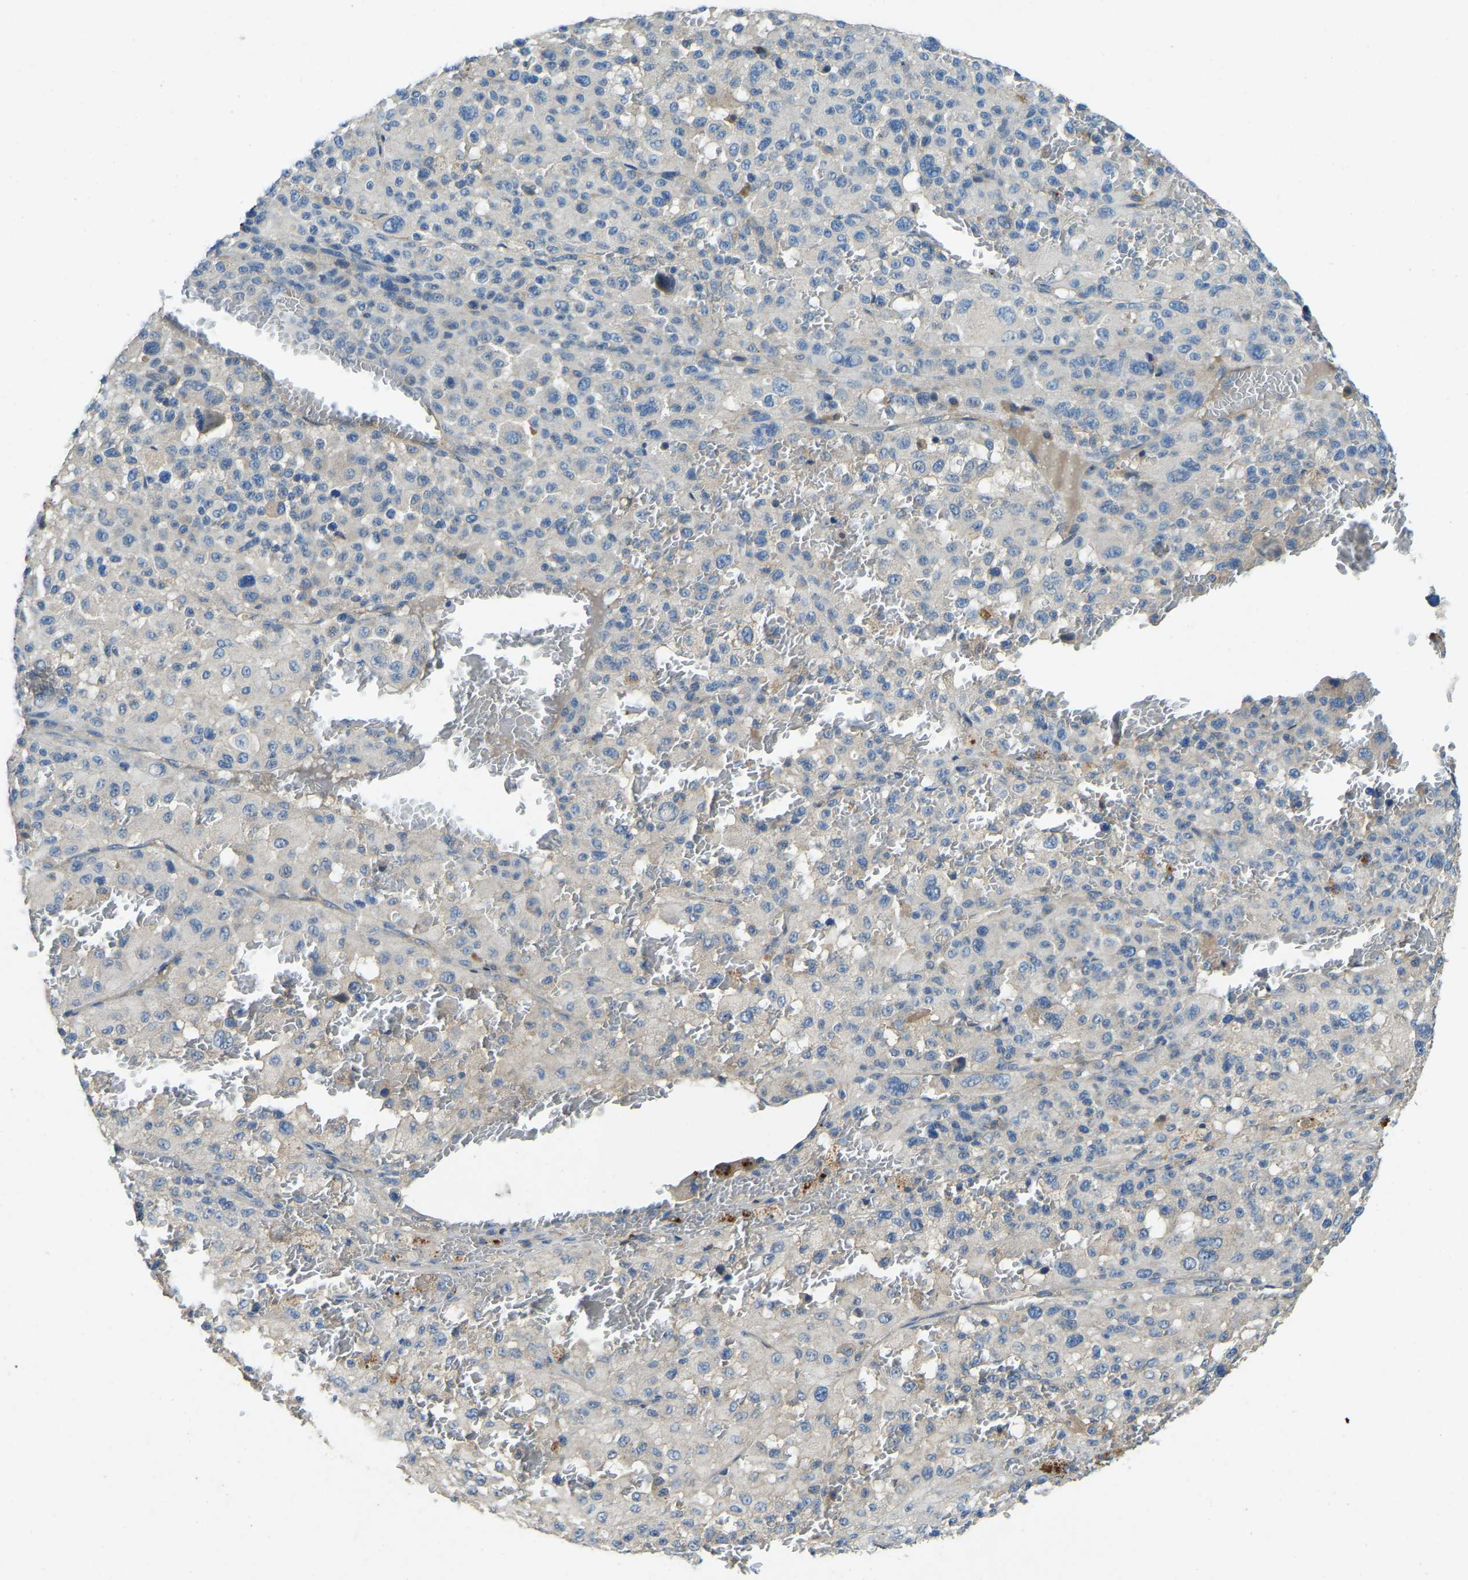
{"staining": {"intensity": "negative", "quantity": "none", "location": "none"}, "tissue": "melanoma", "cell_type": "Tumor cells", "image_type": "cancer", "snomed": [{"axis": "morphology", "description": "Malignant melanoma, Metastatic site"}, {"axis": "topography", "description": "Skin"}], "caption": "There is no significant positivity in tumor cells of melanoma. (DAB immunohistochemistry (IHC), high magnification).", "gene": "ATP8B1", "patient": {"sex": "female", "age": 74}}